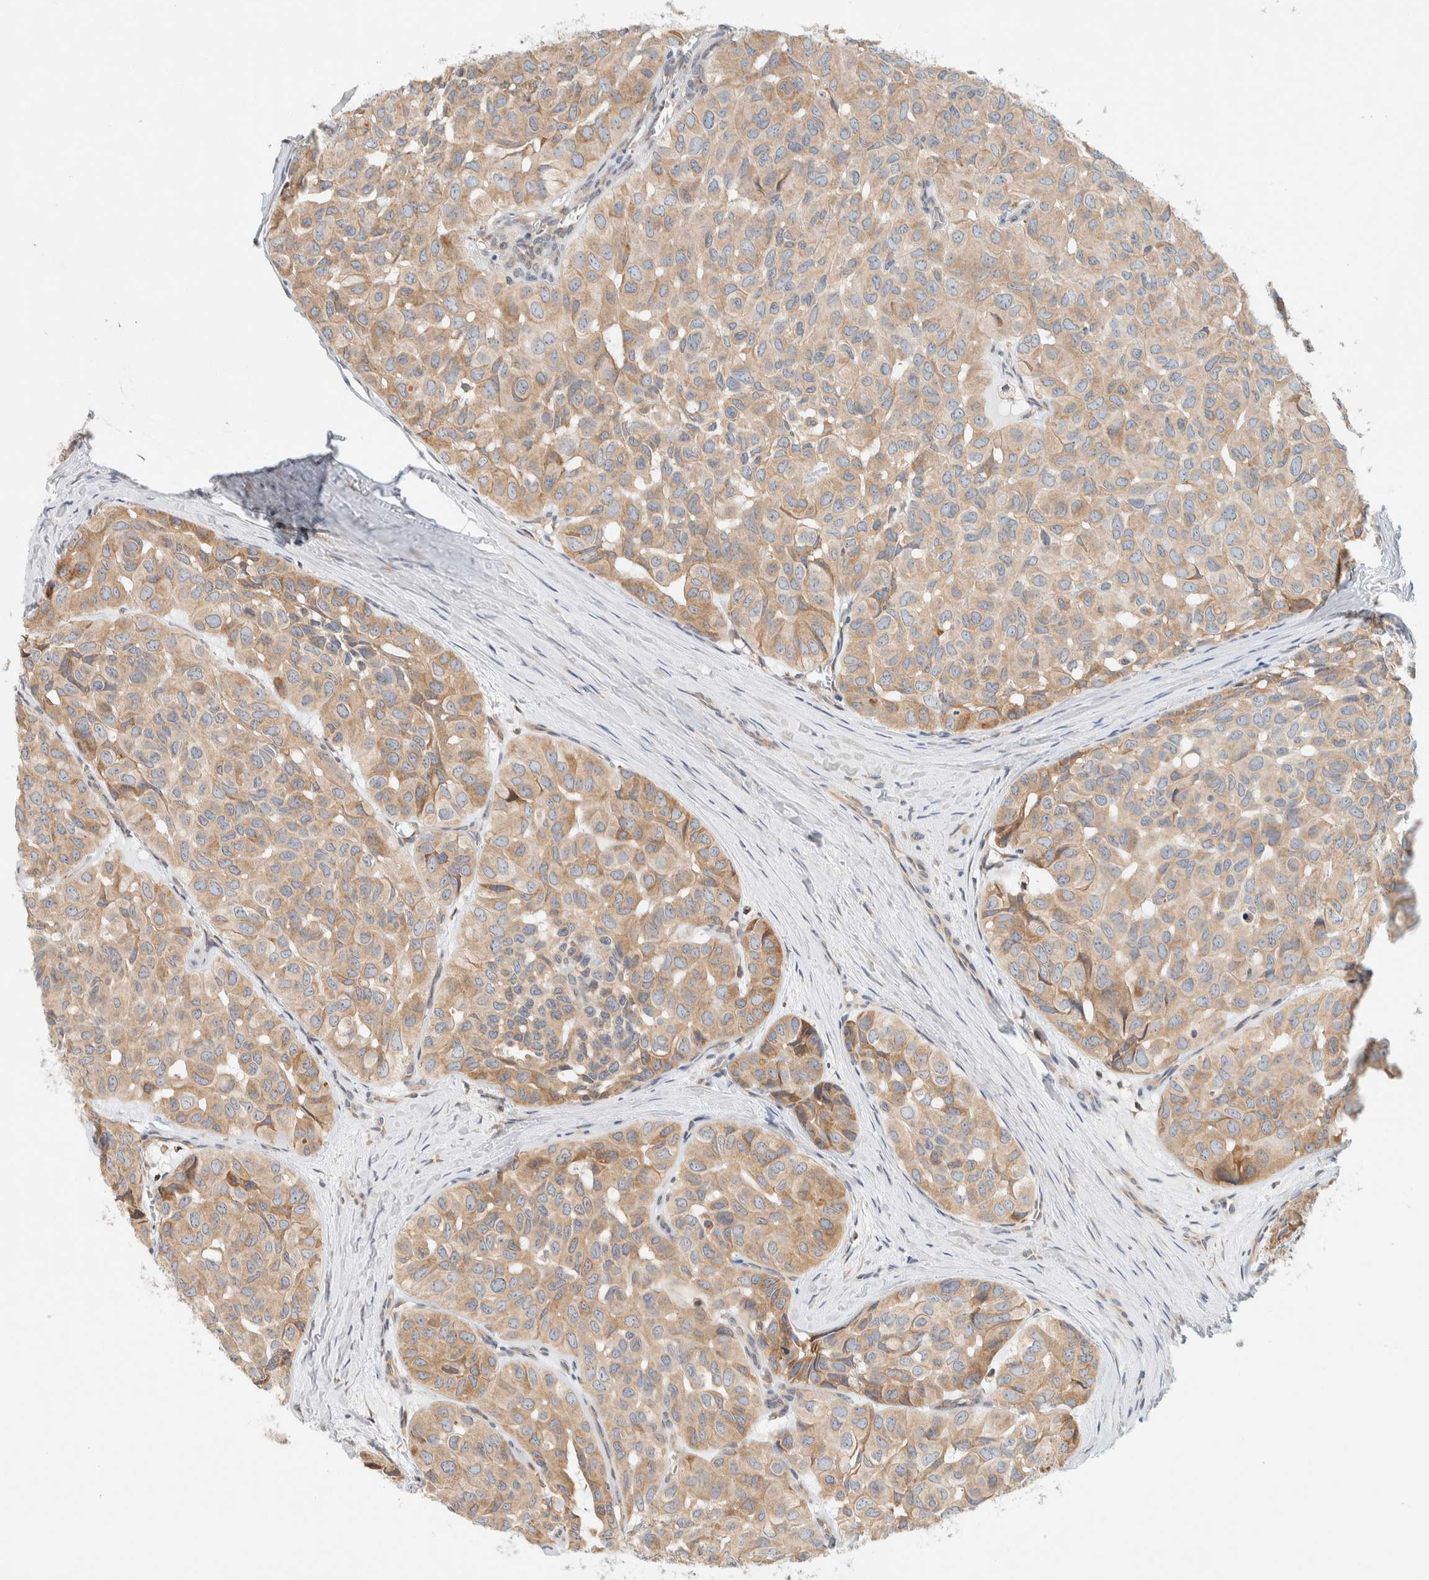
{"staining": {"intensity": "moderate", "quantity": "25%-75%", "location": "cytoplasmic/membranous"}, "tissue": "head and neck cancer", "cell_type": "Tumor cells", "image_type": "cancer", "snomed": [{"axis": "morphology", "description": "Adenocarcinoma, NOS"}, {"axis": "topography", "description": "Salivary gland, NOS"}, {"axis": "topography", "description": "Head-Neck"}], "caption": "A high-resolution photomicrograph shows immunohistochemistry (IHC) staining of head and neck cancer (adenocarcinoma), which exhibits moderate cytoplasmic/membranous positivity in approximately 25%-75% of tumor cells.", "gene": "SUMF2", "patient": {"sex": "female", "age": 76}}